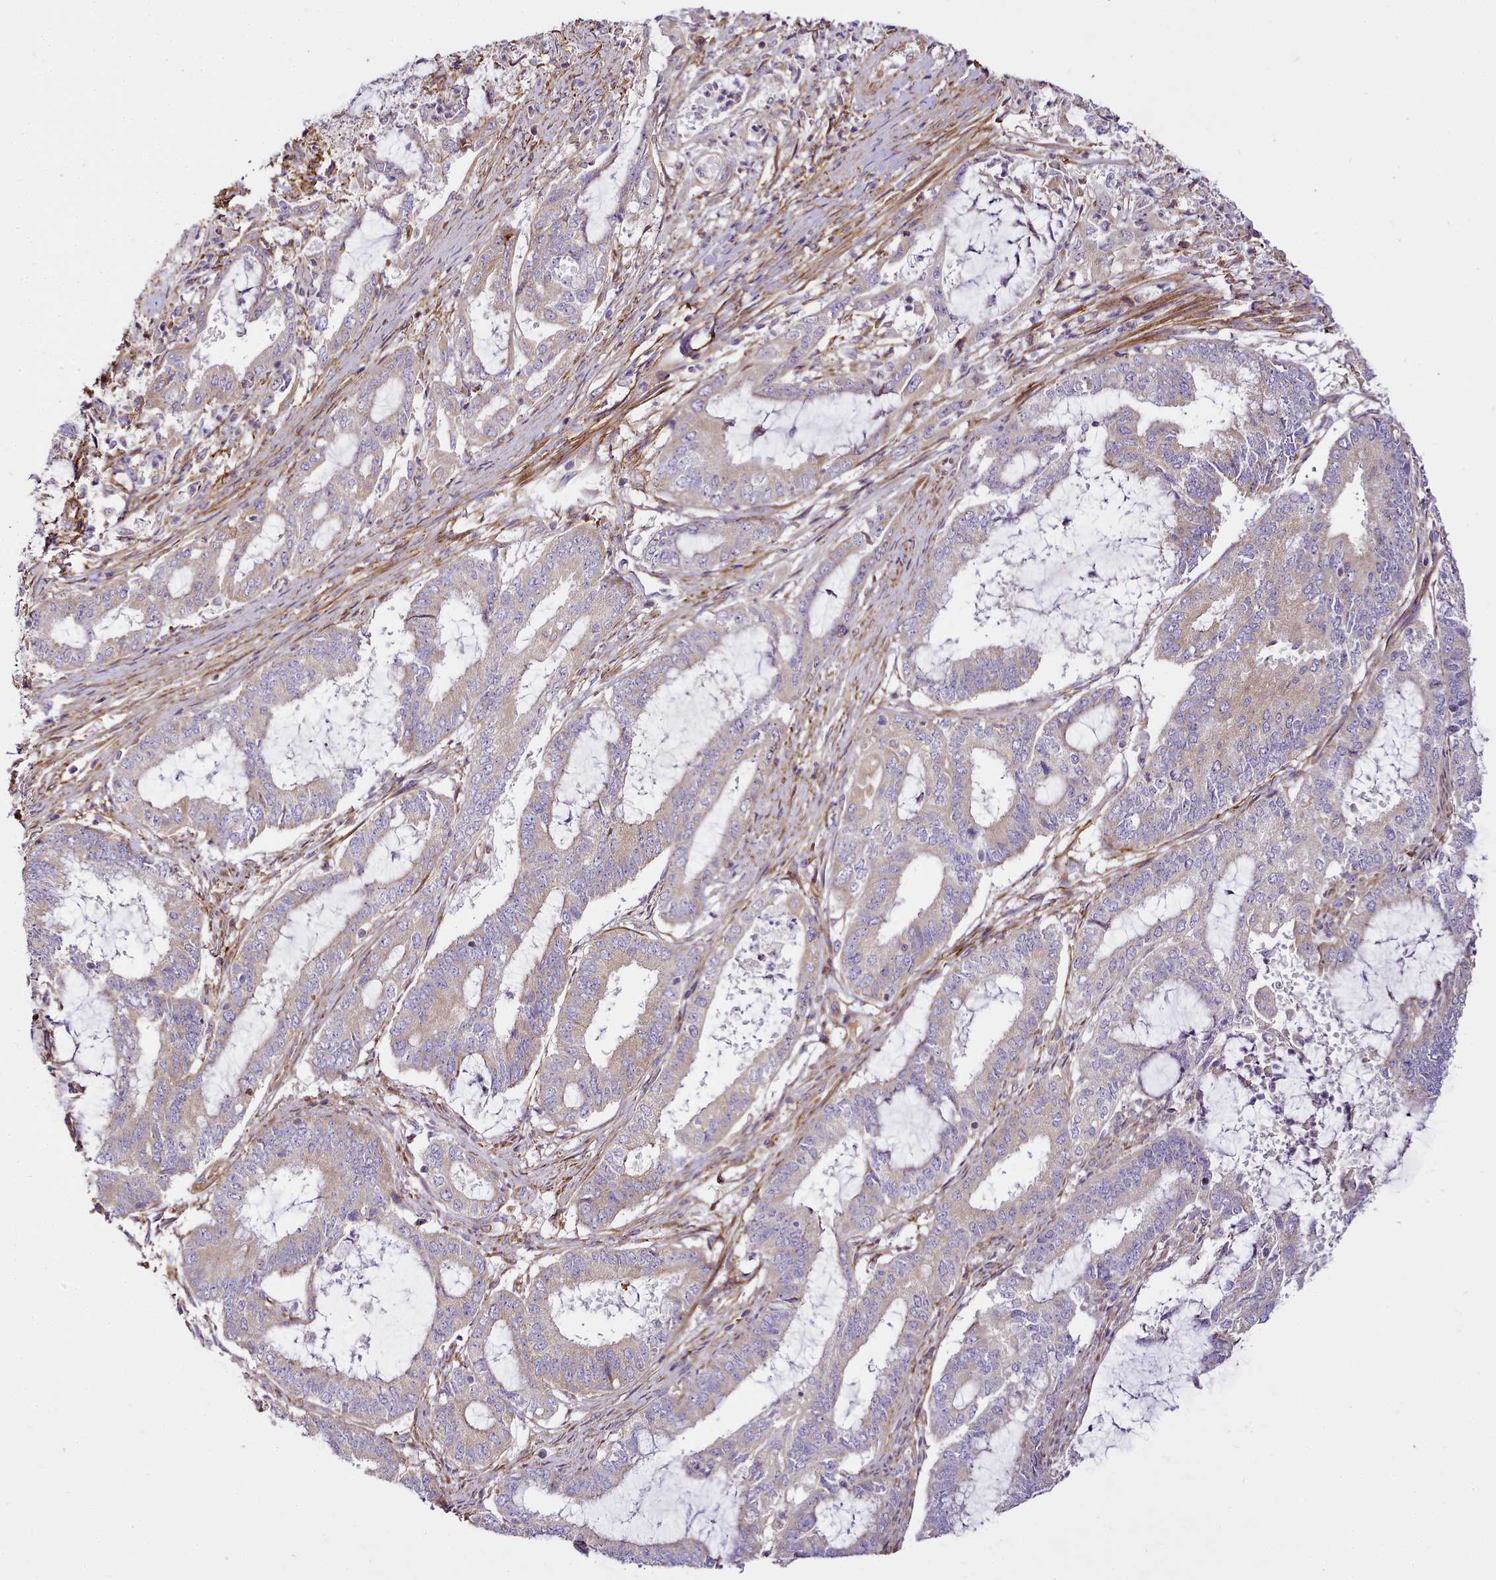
{"staining": {"intensity": "weak", "quantity": "<25%", "location": "cytoplasmic/membranous"}, "tissue": "endometrial cancer", "cell_type": "Tumor cells", "image_type": "cancer", "snomed": [{"axis": "morphology", "description": "Adenocarcinoma, NOS"}, {"axis": "topography", "description": "Endometrium"}], "caption": "The IHC image has no significant staining in tumor cells of endometrial cancer tissue.", "gene": "NBPF1", "patient": {"sex": "female", "age": 51}}